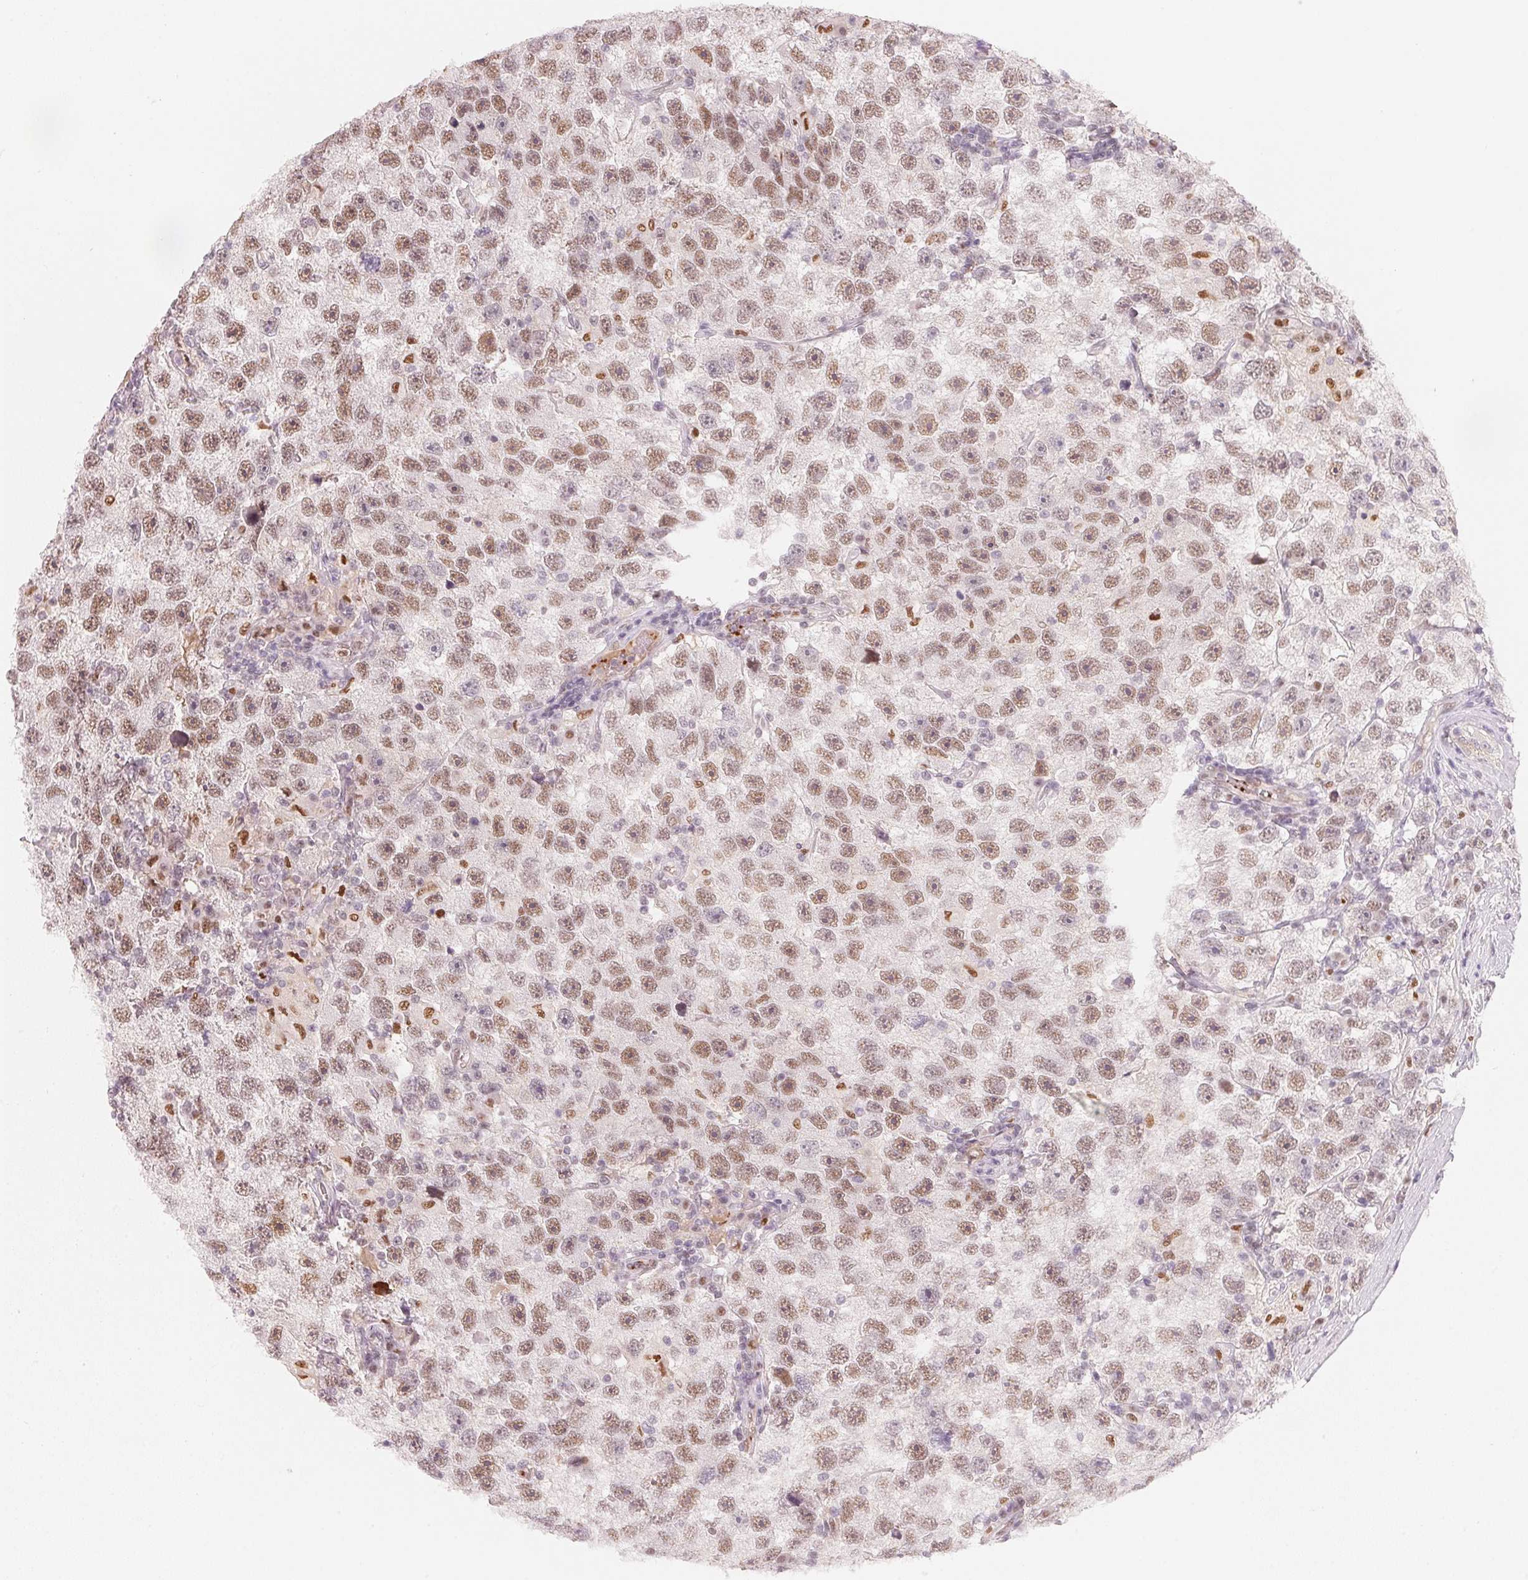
{"staining": {"intensity": "moderate", "quantity": ">75%", "location": "nuclear"}, "tissue": "testis cancer", "cell_type": "Tumor cells", "image_type": "cancer", "snomed": [{"axis": "morphology", "description": "Seminoma, NOS"}, {"axis": "topography", "description": "Testis"}], "caption": "IHC image of testis seminoma stained for a protein (brown), which shows medium levels of moderate nuclear staining in about >75% of tumor cells.", "gene": "ARHGAP22", "patient": {"sex": "male", "age": 26}}